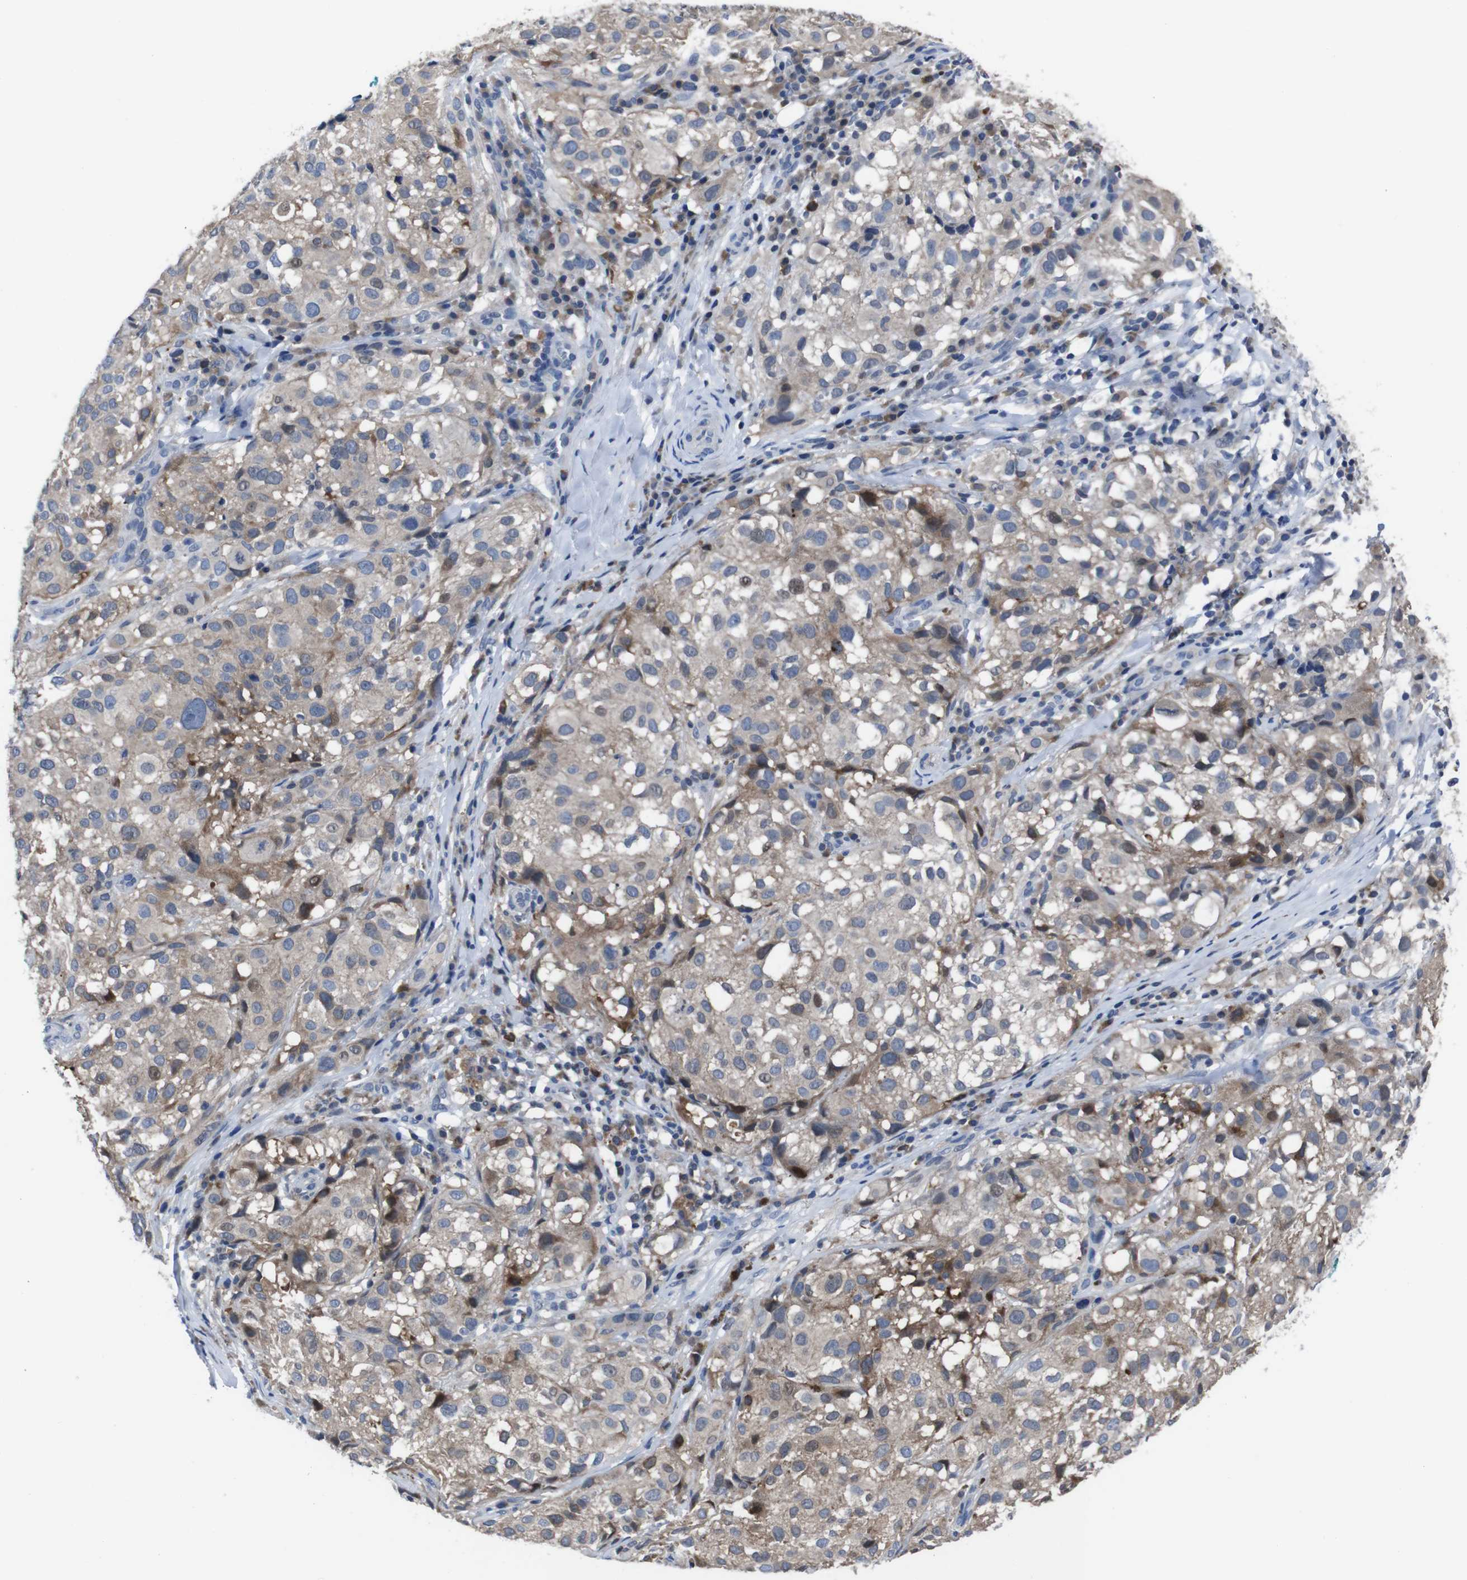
{"staining": {"intensity": "moderate", "quantity": ">75%", "location": "cytoplasmic/membranous"}, "tissue": "melanoma", "cell_type": "Tumor cells", "image_type": "cancer", "snomed": [{"axis": "morphology", "description": "Necrosis, NOS"}, {"axis": "morphology", "description": "Malignant melanoma, NOS"}, {"axis": "topography", "description": "Skin"}], "caption": "About >75% of tumor cells in human melanoma reveal moderate cytoplasmic/membranous protein staining as visualized by brown immunohistochemical staining.", "gene": "SEMA4B", "patient": {"sex": "female", "age": 87}}